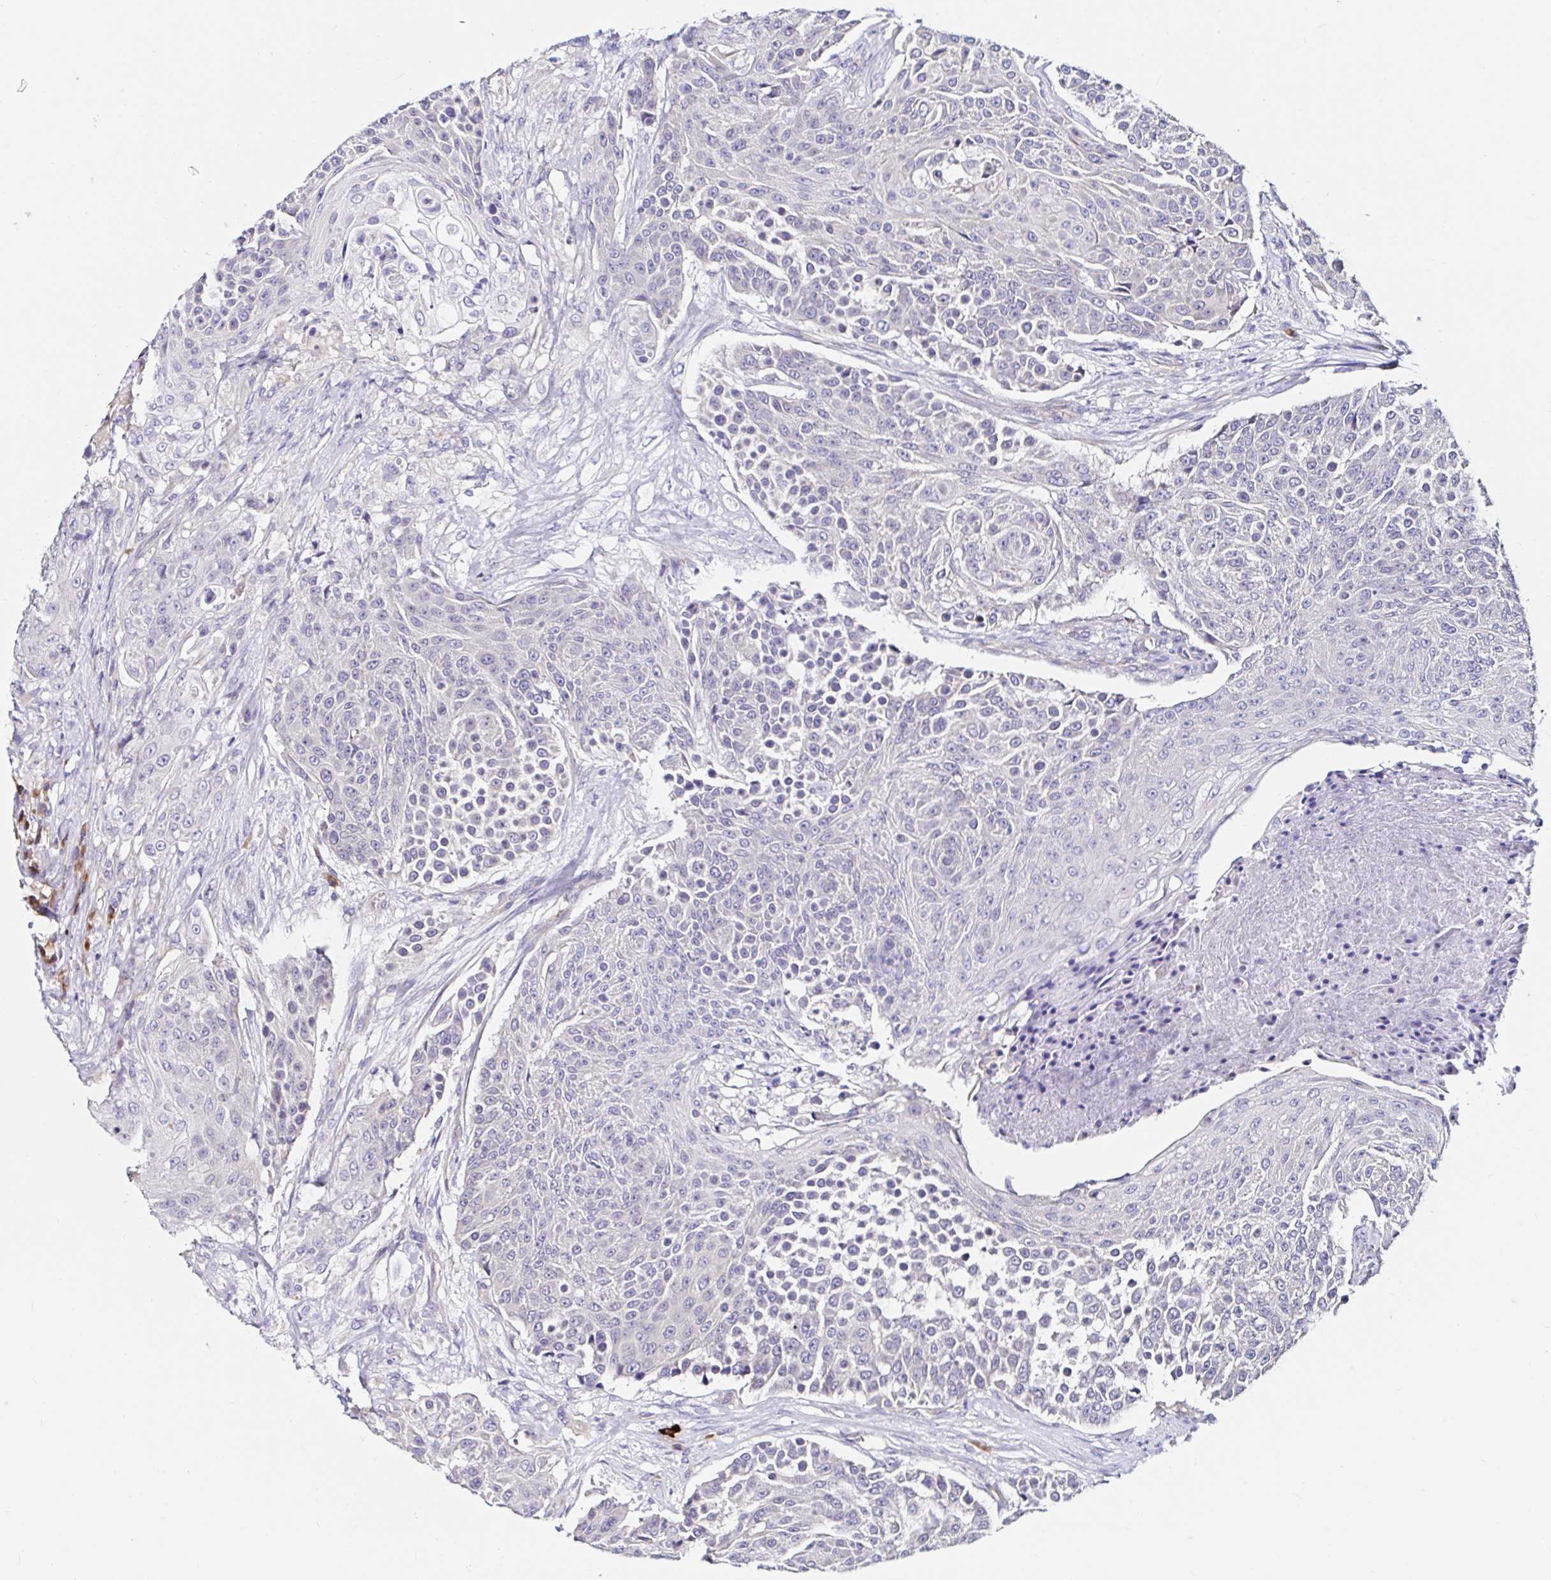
{"staining": {"intensity": "negative", "quantity": "none", "location": "none"}, "tissue": "urothelial cancer", "cell_type": "Tumor cells", "image_type": "cancer", "snomed": [{"axis": "morphology", "description": "Urothelial carcinoma, High grade"}, {"axis": "topography", "description": "Urinary bladder"}], "caption": "A high-resolution micrograph shows immunohistochemistry staining of urothelial cancer, which demonstrates no significant staining in tumor cells.", "gene": "VSIG2", "patient": {"sex": "female", "age": 63}}